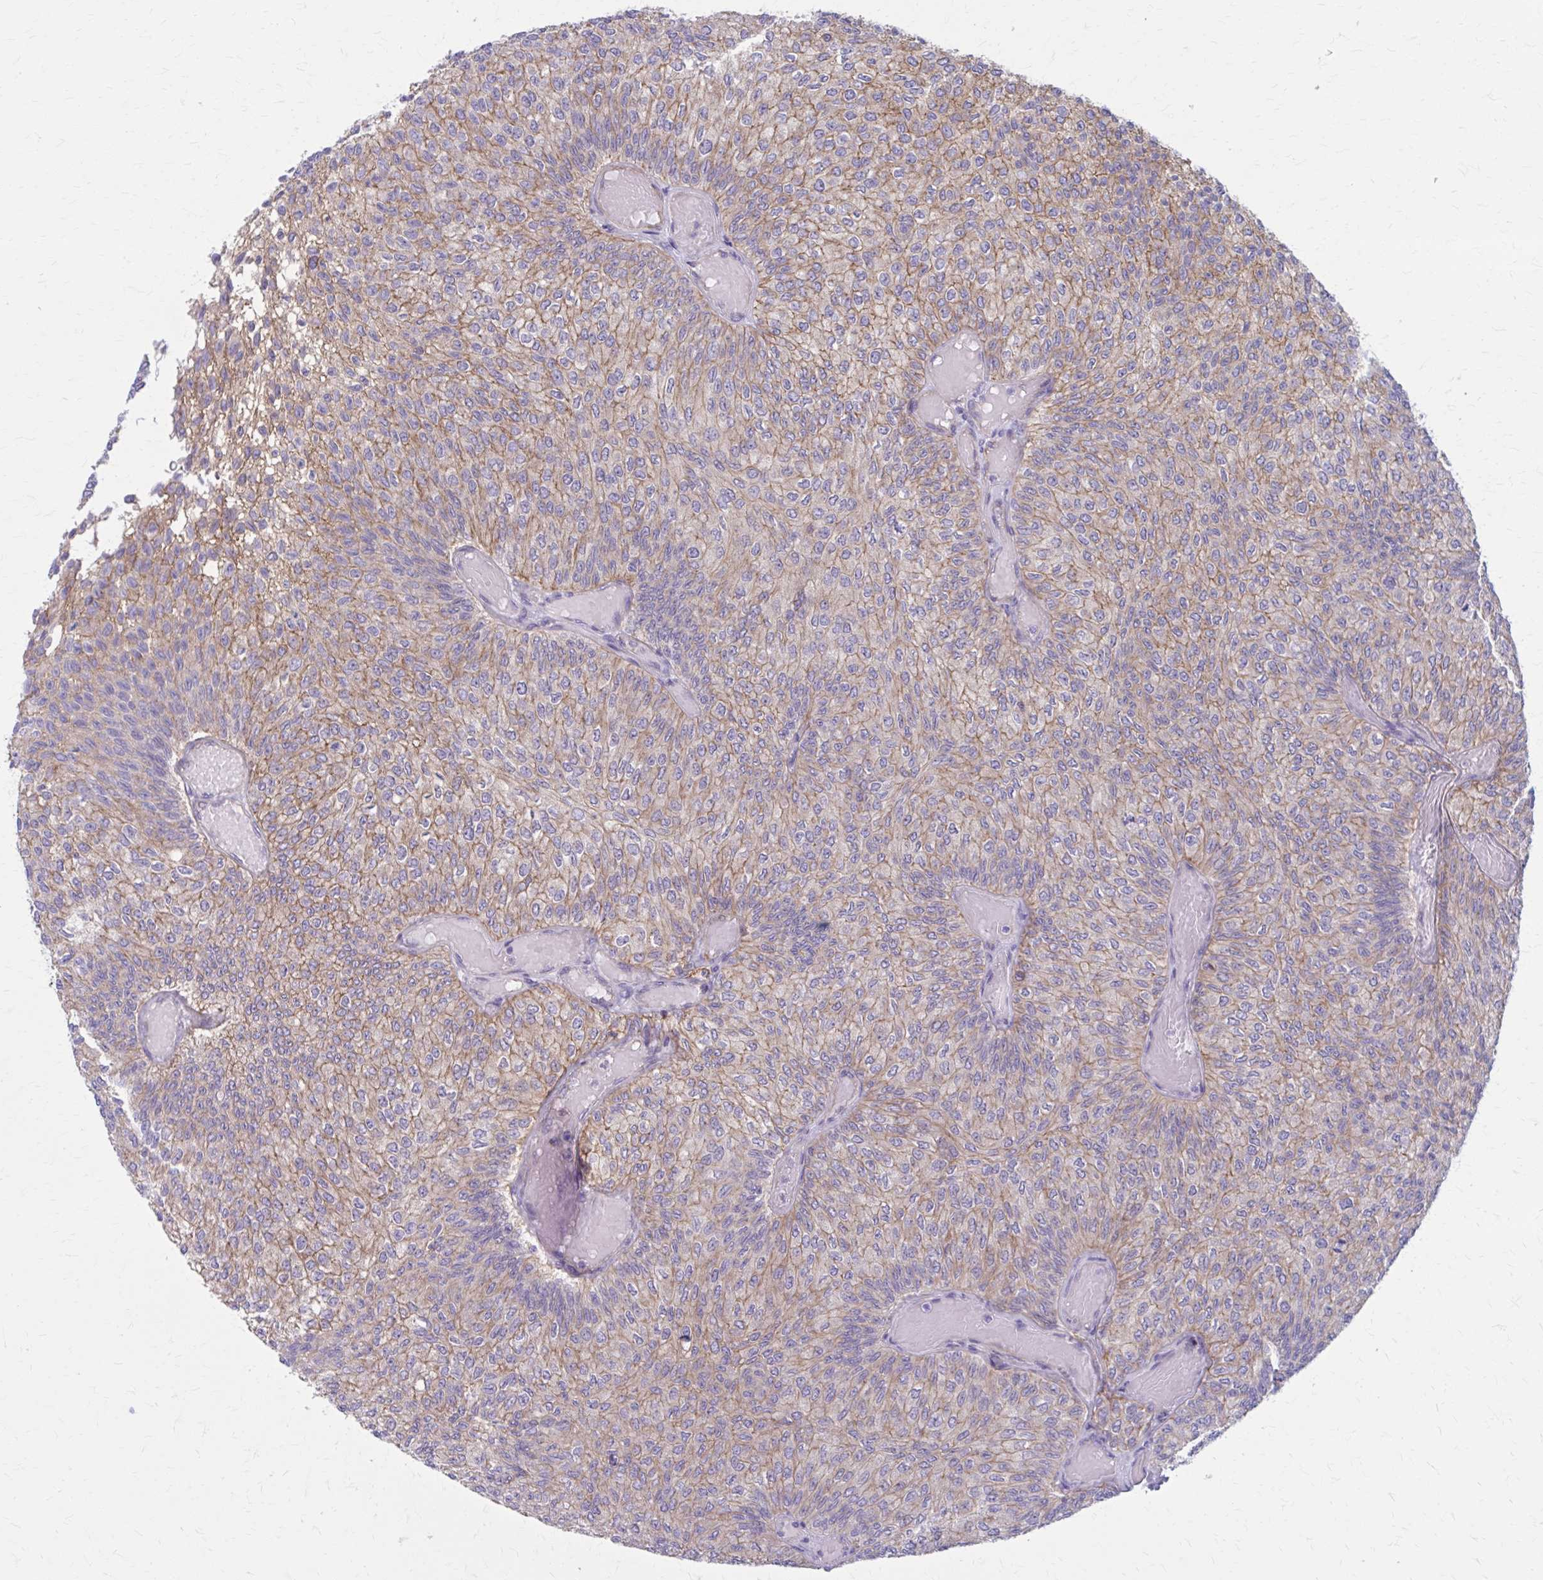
{"staining": {"intensity": "moderate", "quantity": "25%-75%", "location": "cytoplasmic/membranous"}, "tissue": "urothelial cancer", "cell_type": "Tumor cells", "image_type": "cancer", "snomed": [{"axis": "morphology", "description": "Urothelial carcinoma, Low grade"}, {"axis": "topography", "description": "Urinary bladder"}], "caption": "Tumor cells reveal medium levels of moderate cytoplasmic/membranous positivity in about 25%-75% of cells in human urothelial cancer. Using DAB (3,3'-diaminobenzidine) (brown) and hematoxylin (blue) stains, captured at high magnification using brightfield microscopy.", "gene": "ZDHHC7", "patient": {"sex": "male", "age": 78}}